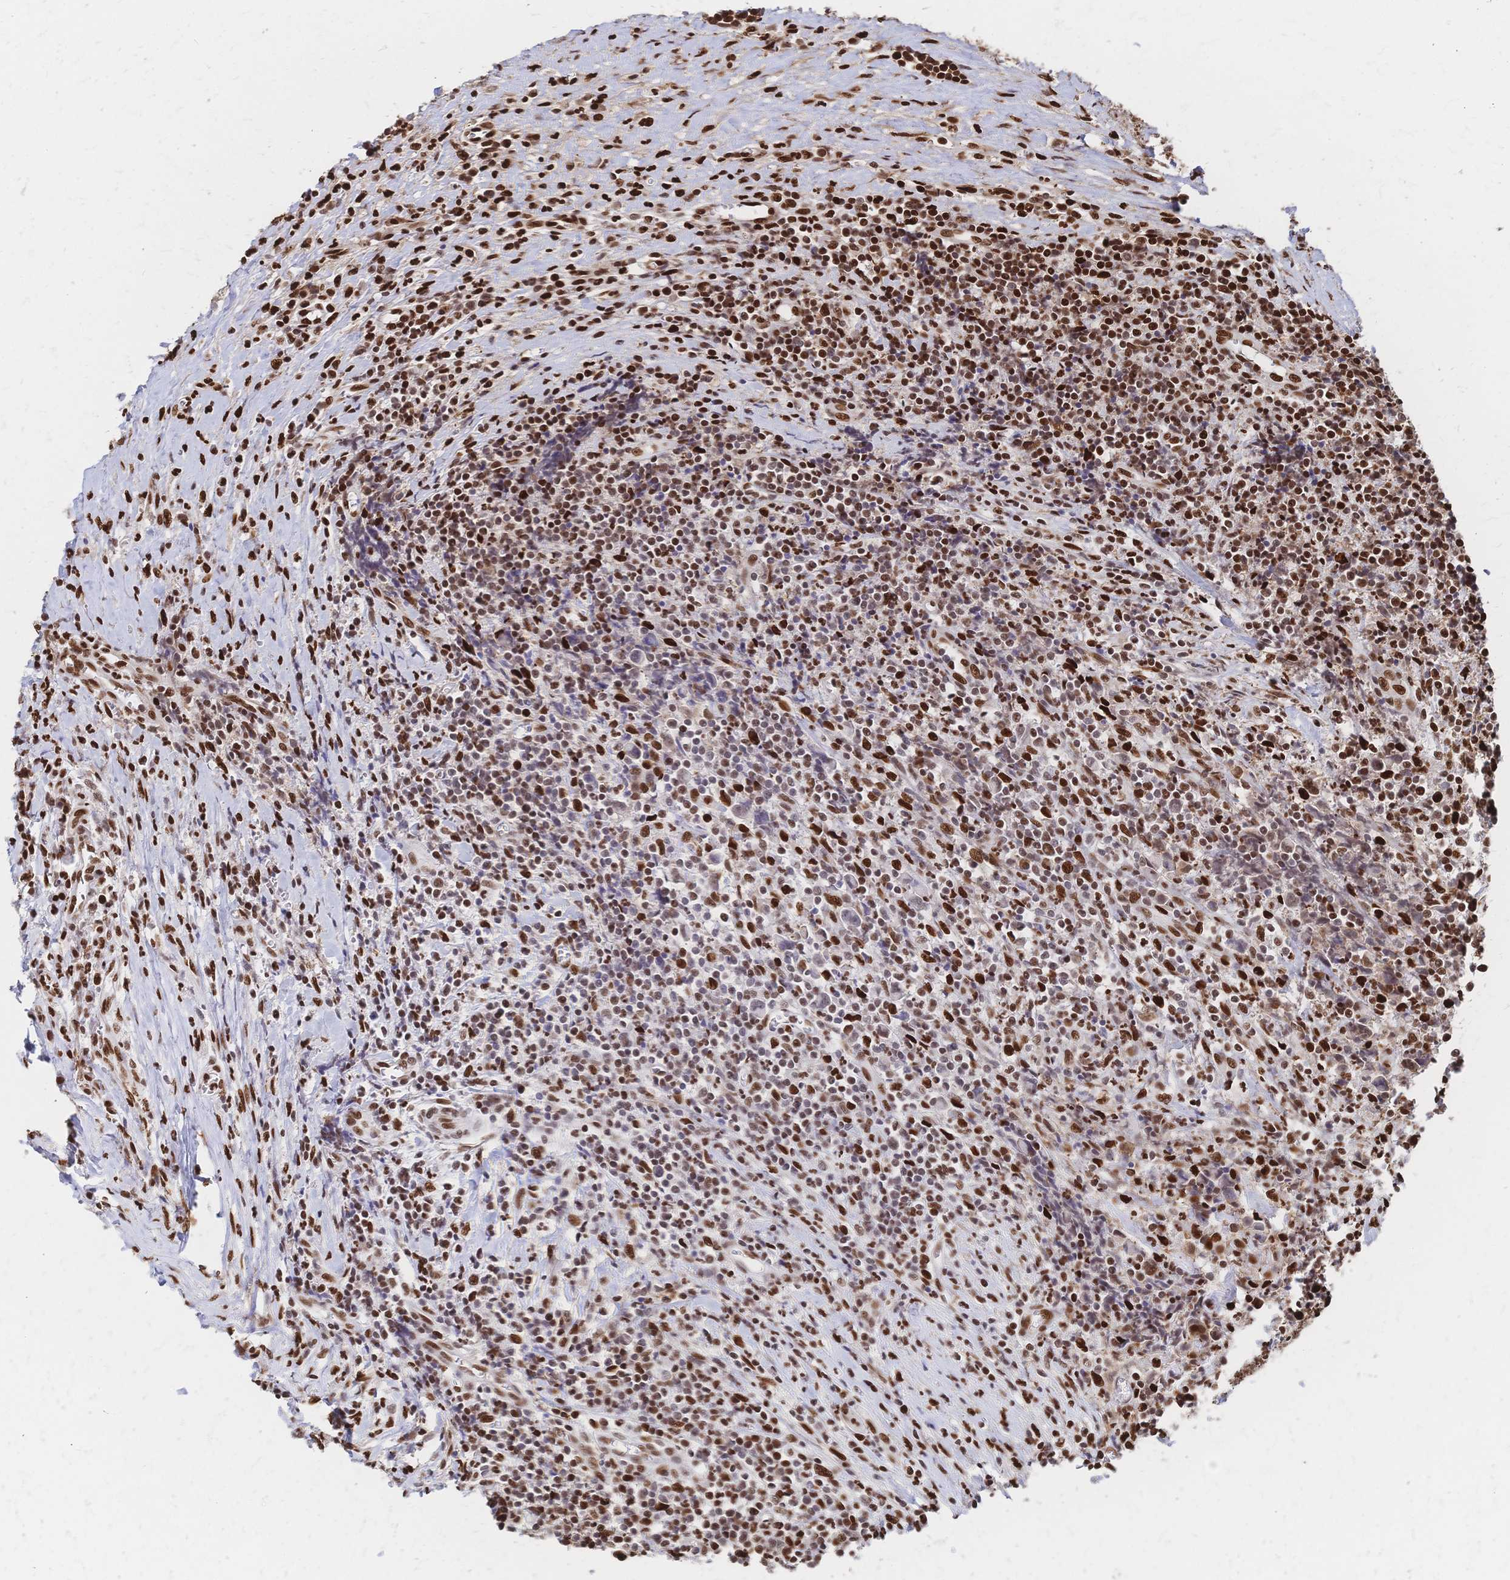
{"staining": {"intensity": "moderate", "quantity": "25%-75%", "location": "nuclear"}, "tissue": "lymphoma", "cell_type": "Tumor cells", "image_type": "cancer", "snomed": [{"axis": "morphology", "description": "Hodgkin's disease, NOS"}, {"axis": "topography", "description": "Thymus, NOS"}], "caption": "Immunohistochemical staining of Hodgkin's disease exhibits medium levels of moderate nuclear protein expression in approximately 25%-75% of tumor cells. The protein is stained brown, and the nuclei are stained in blue (DAB (3,3'-diaminobenzidine) IHC with brightfield microscopy, high magnification).", "gene": "HDGF", "patient": {"sex": "female", "age": 17}}